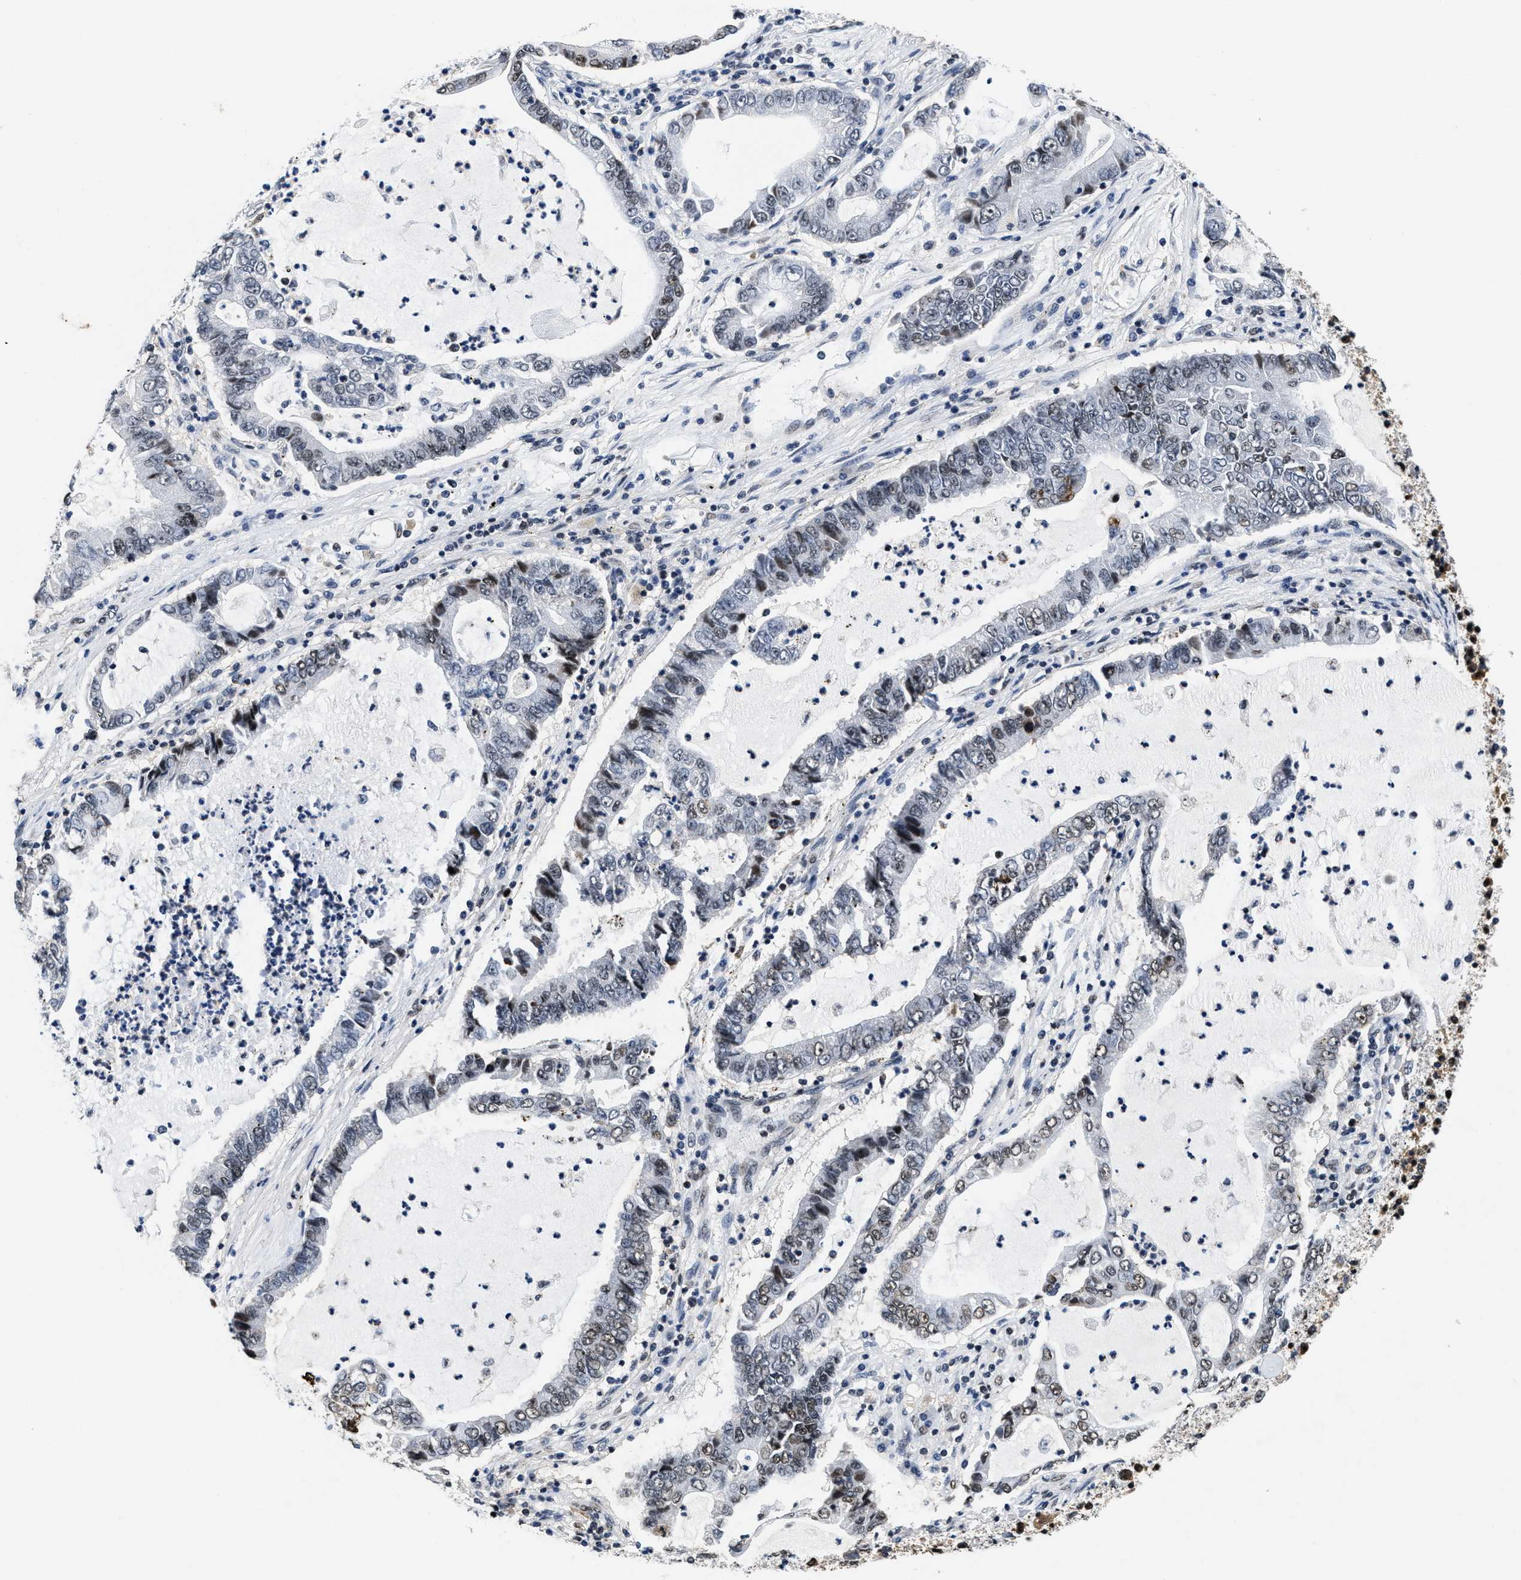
{"staining": {"intensity": "weak", "quantity": "25%-75%", "location": "nuclear"}, "tissue": "lung cancer", "cell_type": "Tumor cells", "image_type": "cancer", "snomed": [{"axis": "morphology", "description": "Adenocarcinoma, NOS"}, {"axis": "topography", "description": "Lung"}], "caption": "Immunohistochemical staining of human lung cancer (adenocarcinoma) reveals weak nuclear protein expression in about 25%-75% of tumor cells.", "gene": "SUPT16H", "patient": {"sex": "female", "age": 51}}